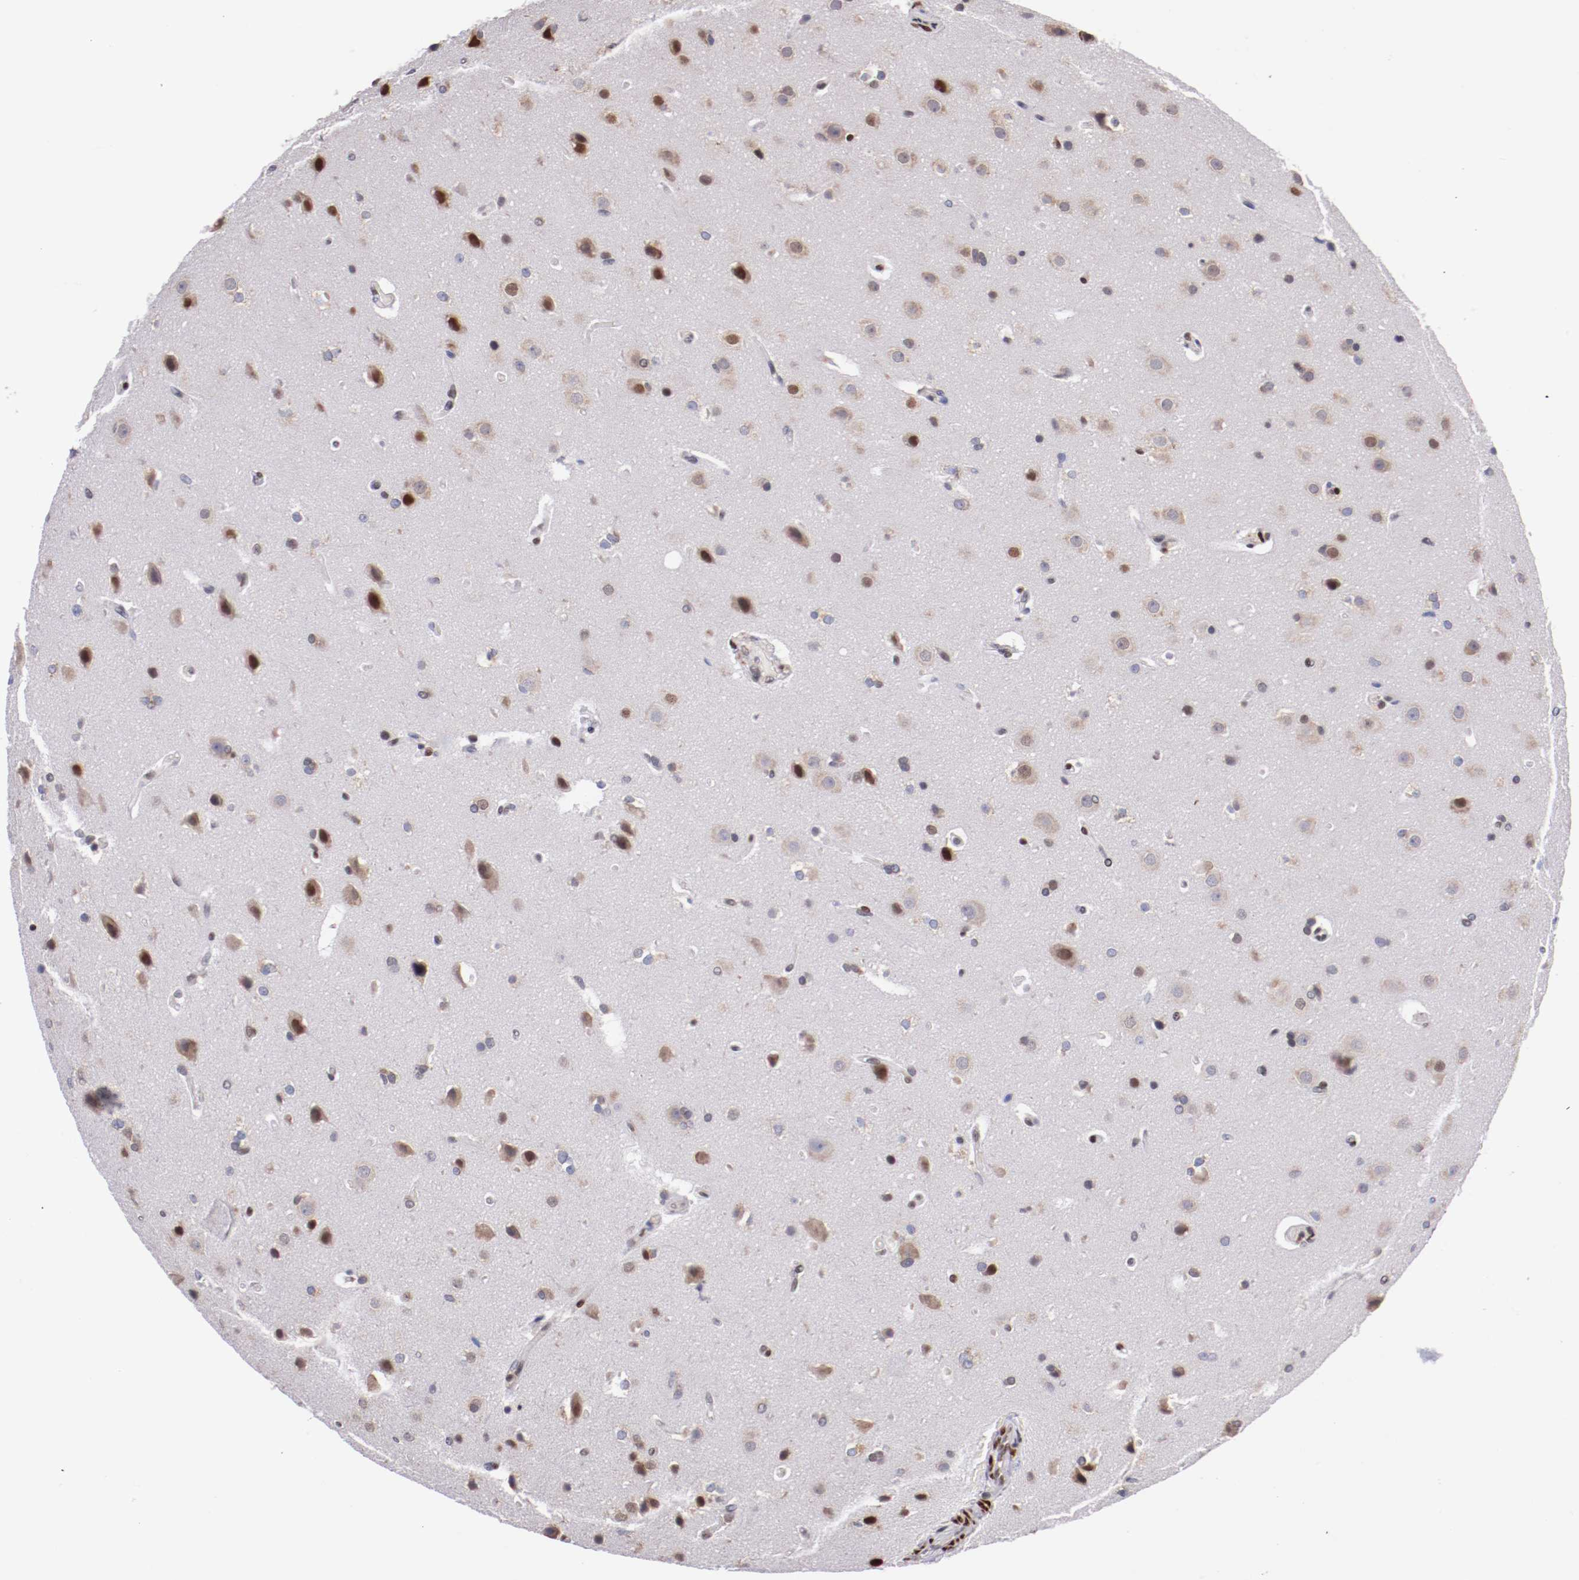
{"staining": {"intensity": "moderate", "quantity": "25%-75%", "location": "cytoplasmic/membranous,nuclear"}, "tissue": "glioma", "cell_type": "Tumor cells", "image_type": "cancer", "snomed": [{"axis": "morphology", "description": "Glioma, malignant, Low grade"}, {"axis": "topography", "description": "Cerebral cortex"}], "caption": "Immunohistochemistry (IHC) of human glioma shows medium levels of moderate cytoplasmic/membranous and nuclear positivity in about 25%-75% of tumor cells.", "gene": "SRF", "patient": {"sex": "female", "age": 47}}